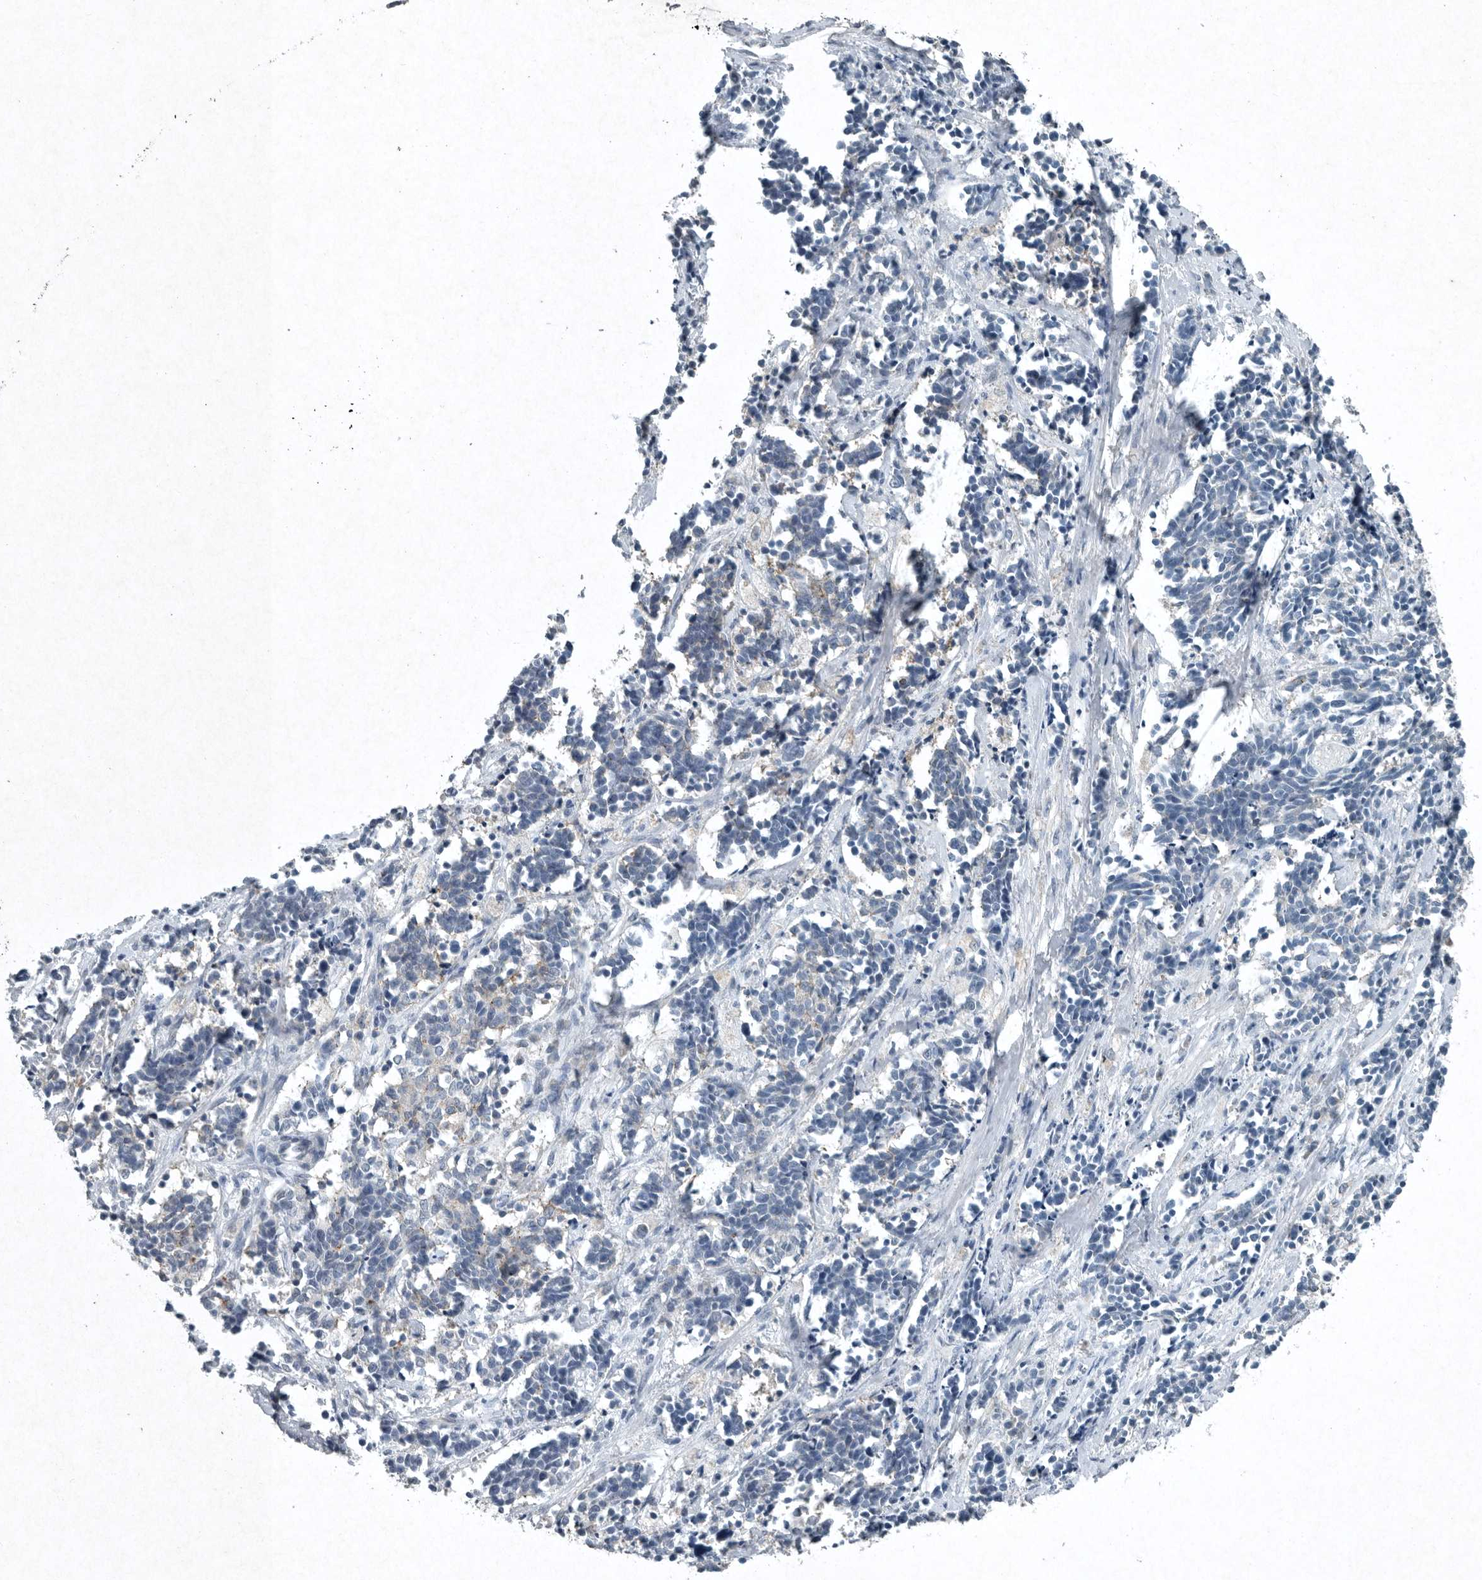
{"staining": {"intensity": "negative", "quantity": "none", "location": "none"}, "tissue": "cervical cancer", "cell_type": "Tumor cells", "image_type": "cancer", "snomed": [{"axis": "morphology", "description": "Normal tissue, NOS"}, {"axis": "morphology", "description": "Squamous cell carcinoma, NOS"}, {"axis": "topography", "description": "Cervix"}], "caption": "Immunohistochemistry (IHC) photomicrograph of neoplastic tissue: squamous cell carcinoma (cervical) stained with DAB demonstrates no significant protein positivity in tumor cells. (Brightfield microscopy of DAB (3,3'-diaminobenzidine) immunohistochemistry at high magnification).", "gene": "IL20", "patient": {"sex": "female", "age": 35}}